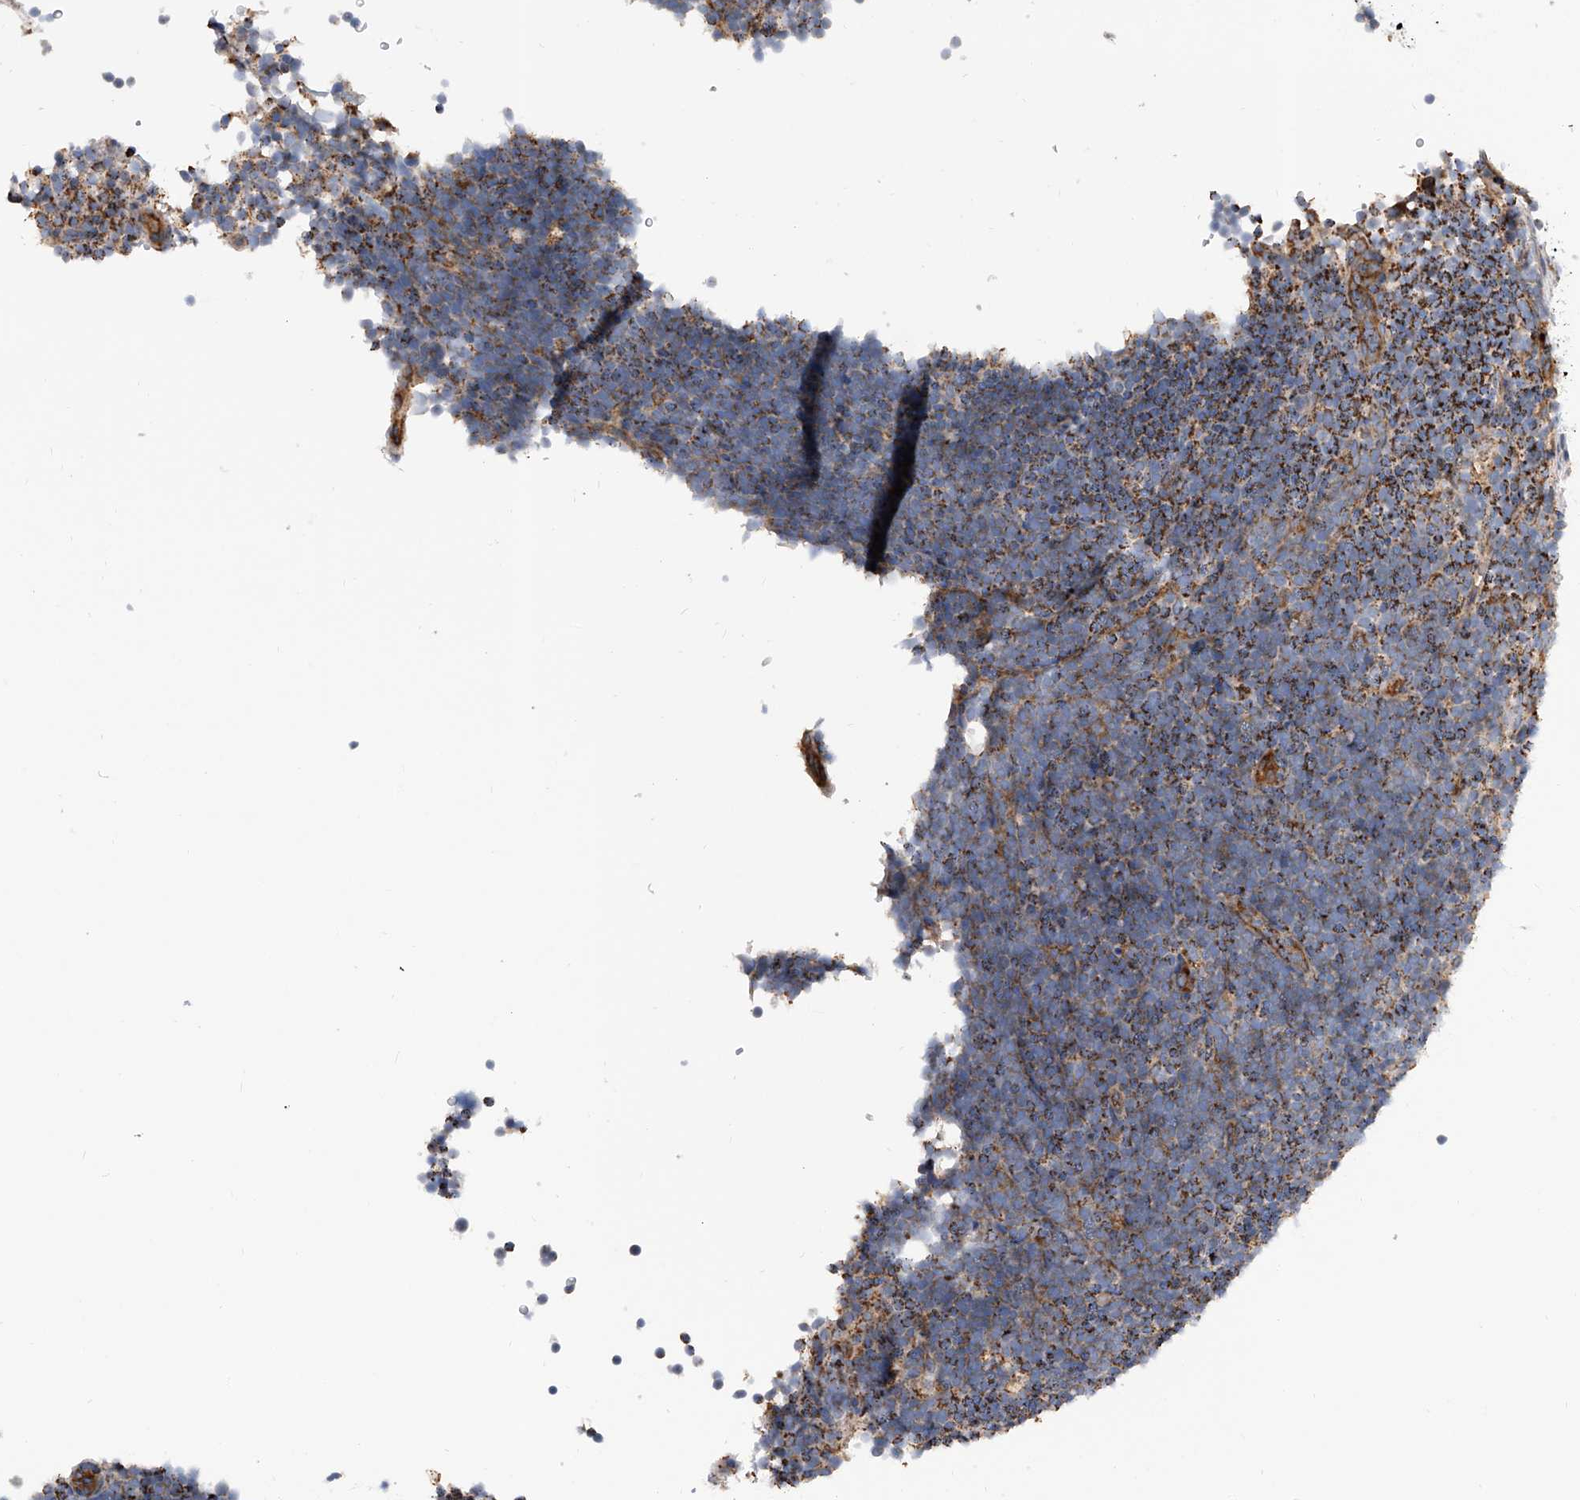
{"staining": {"intensity": "moderate", "quantity": ">75%", "location": "cytoplasmic/membranous"}, "tissue": "lymphoma", "cell_type": "Tumor cells", "image_type": "cancer", "snomed": [{"axis": "morphology", "description": "Malignant lymphoma, non-Hodgkin's type, High grade"}, {"axis": "topography", "description": "Lymph node"}], "caption": "An IHC micrograph of tumor tissue is shown. Protein staining in brown labels moderate cytoplasmic/membranous positivity in high-grade malignant lymphoma, non-Hodgkin's type within tumor cells.", "gene": "PDSS2", "patient": {"sex": "male", "age": 13}}